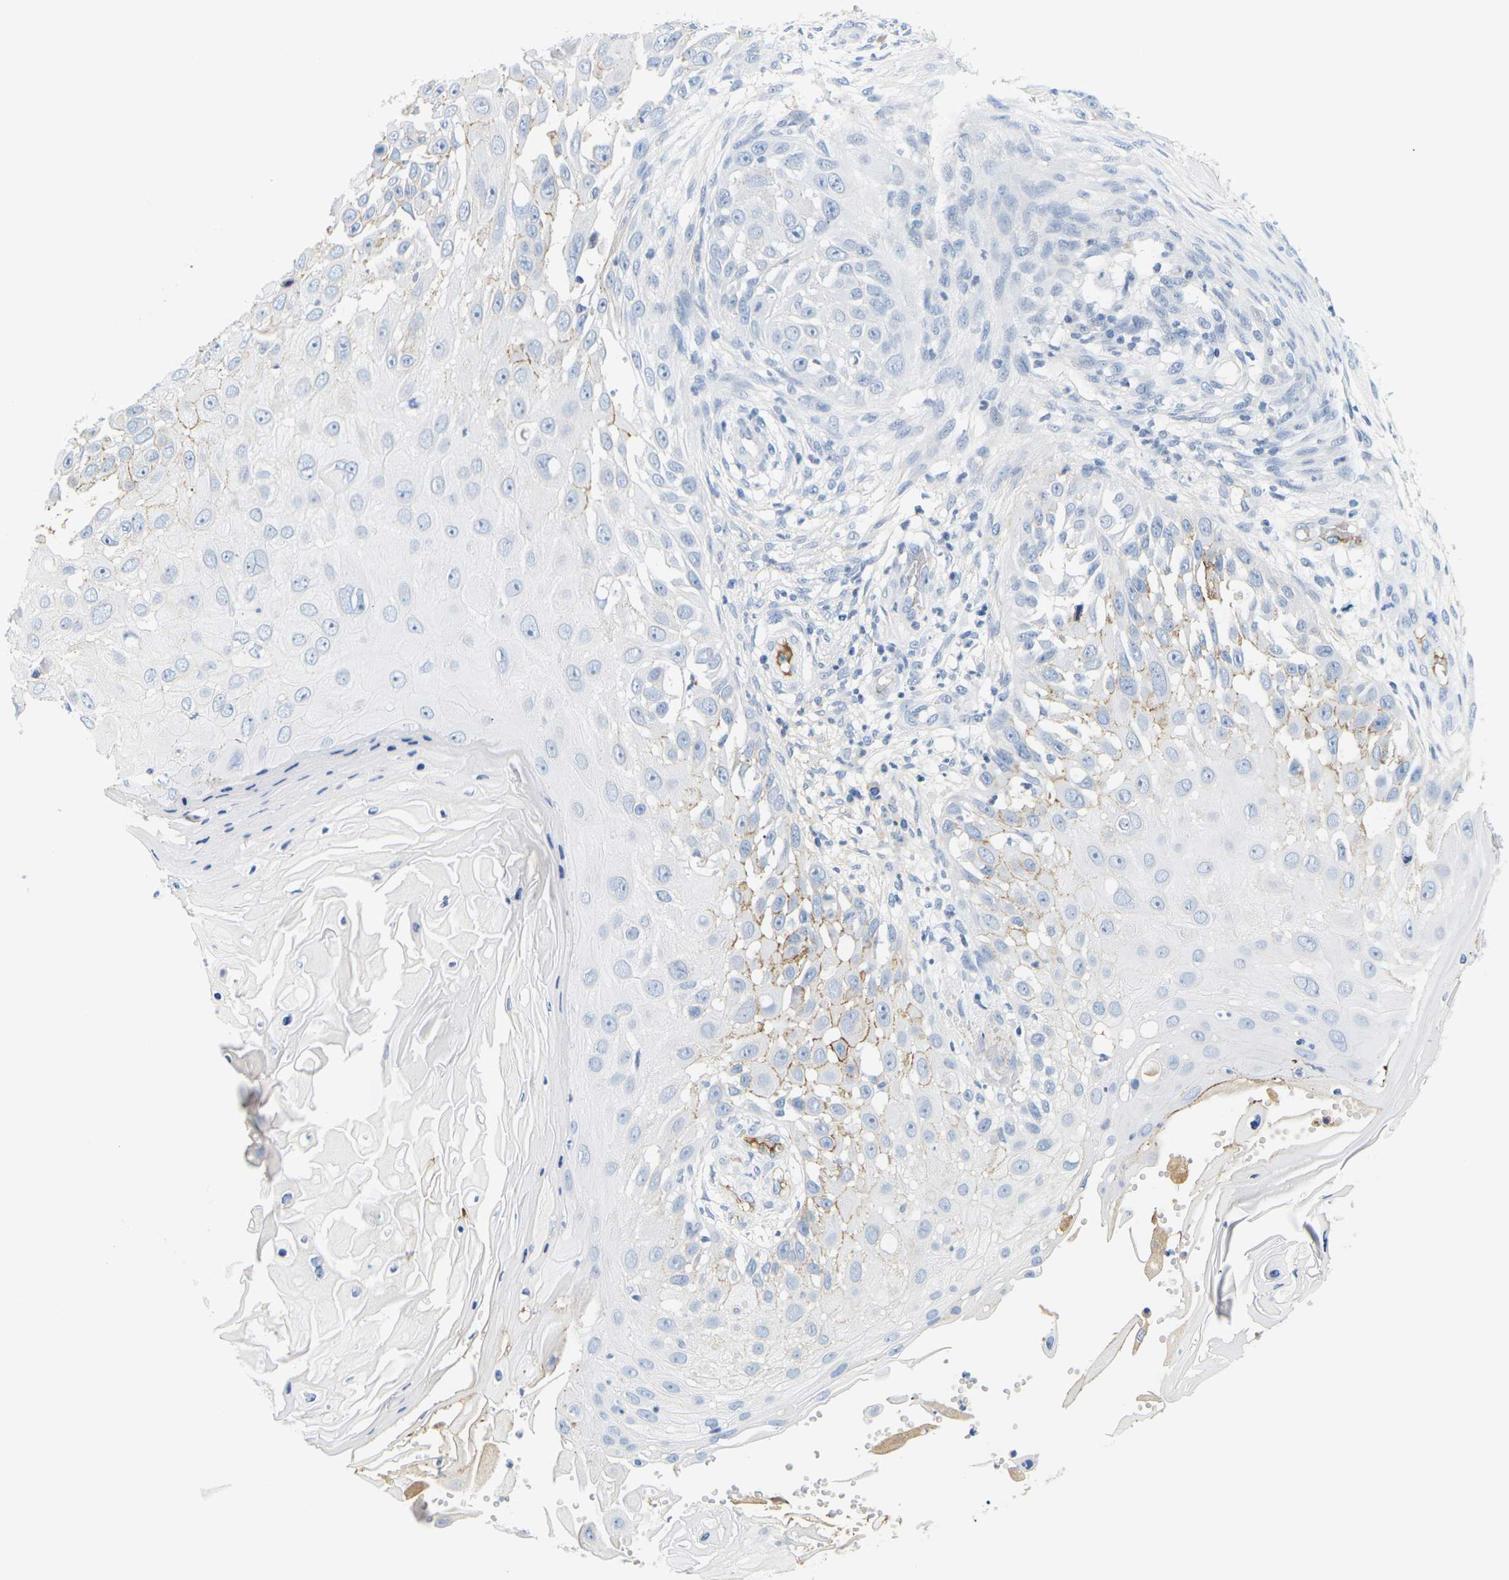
{"staining": {"intensity": "negative", "quantity": "none", "location": "none"}, "tissue": "skin cancer", "cell_type": "Tumor cells", "image_type": "cancer", "snomed": [{"axis": "morphology", "description": "Squamous cell carcinoma, NOS"}, {"axis": "topography", "description": "Skin"}], "caption": "DAB immunohistochemical staining of squamous cell carcinoma (skin) exhibits no significant positivity in tumor cells. (DAB (3,3'-diaminobenzidine) immunohistochemistry, high magnification).", "gene": "APOB", "patient": {"sex": "female", "age": 44}}